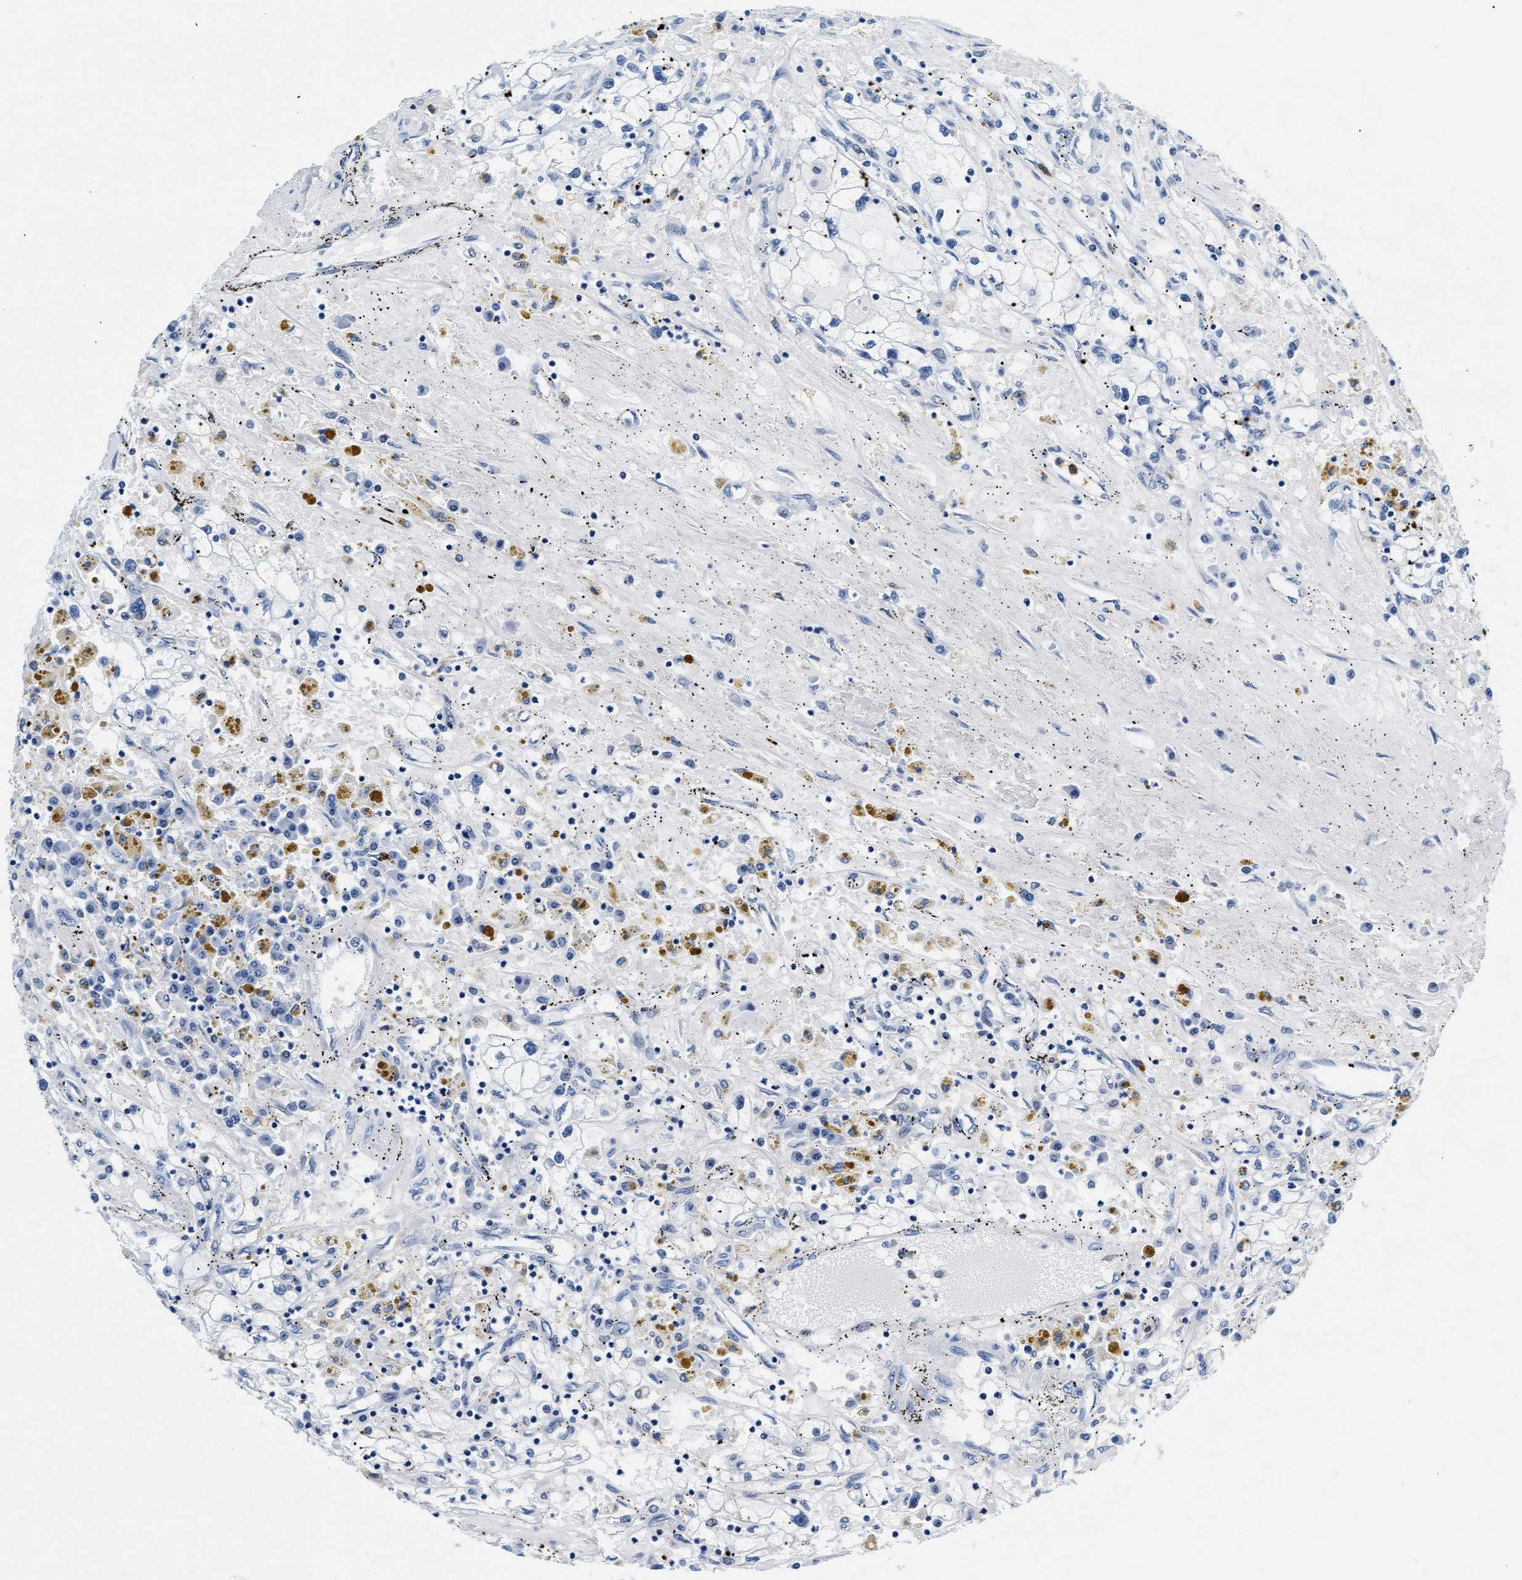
{"staining": {"intensity": "negative", "quantity": "none", "location": "none"}, "tissue": "renal cancer", "cell_type": "Tumor cells", "image_type": "cancer", "snomed": [{"axis": "morphology", "description": "Adenocarcinoma, NOS"}, {"axis": "topography", "description": "Kidney"}], "caption": "Micrograph shows no significant protein staining in tumor cells of adenocarcinoma (renal).", "gene": "MMP8", "patient": {"sex": "male", "age": 56}}